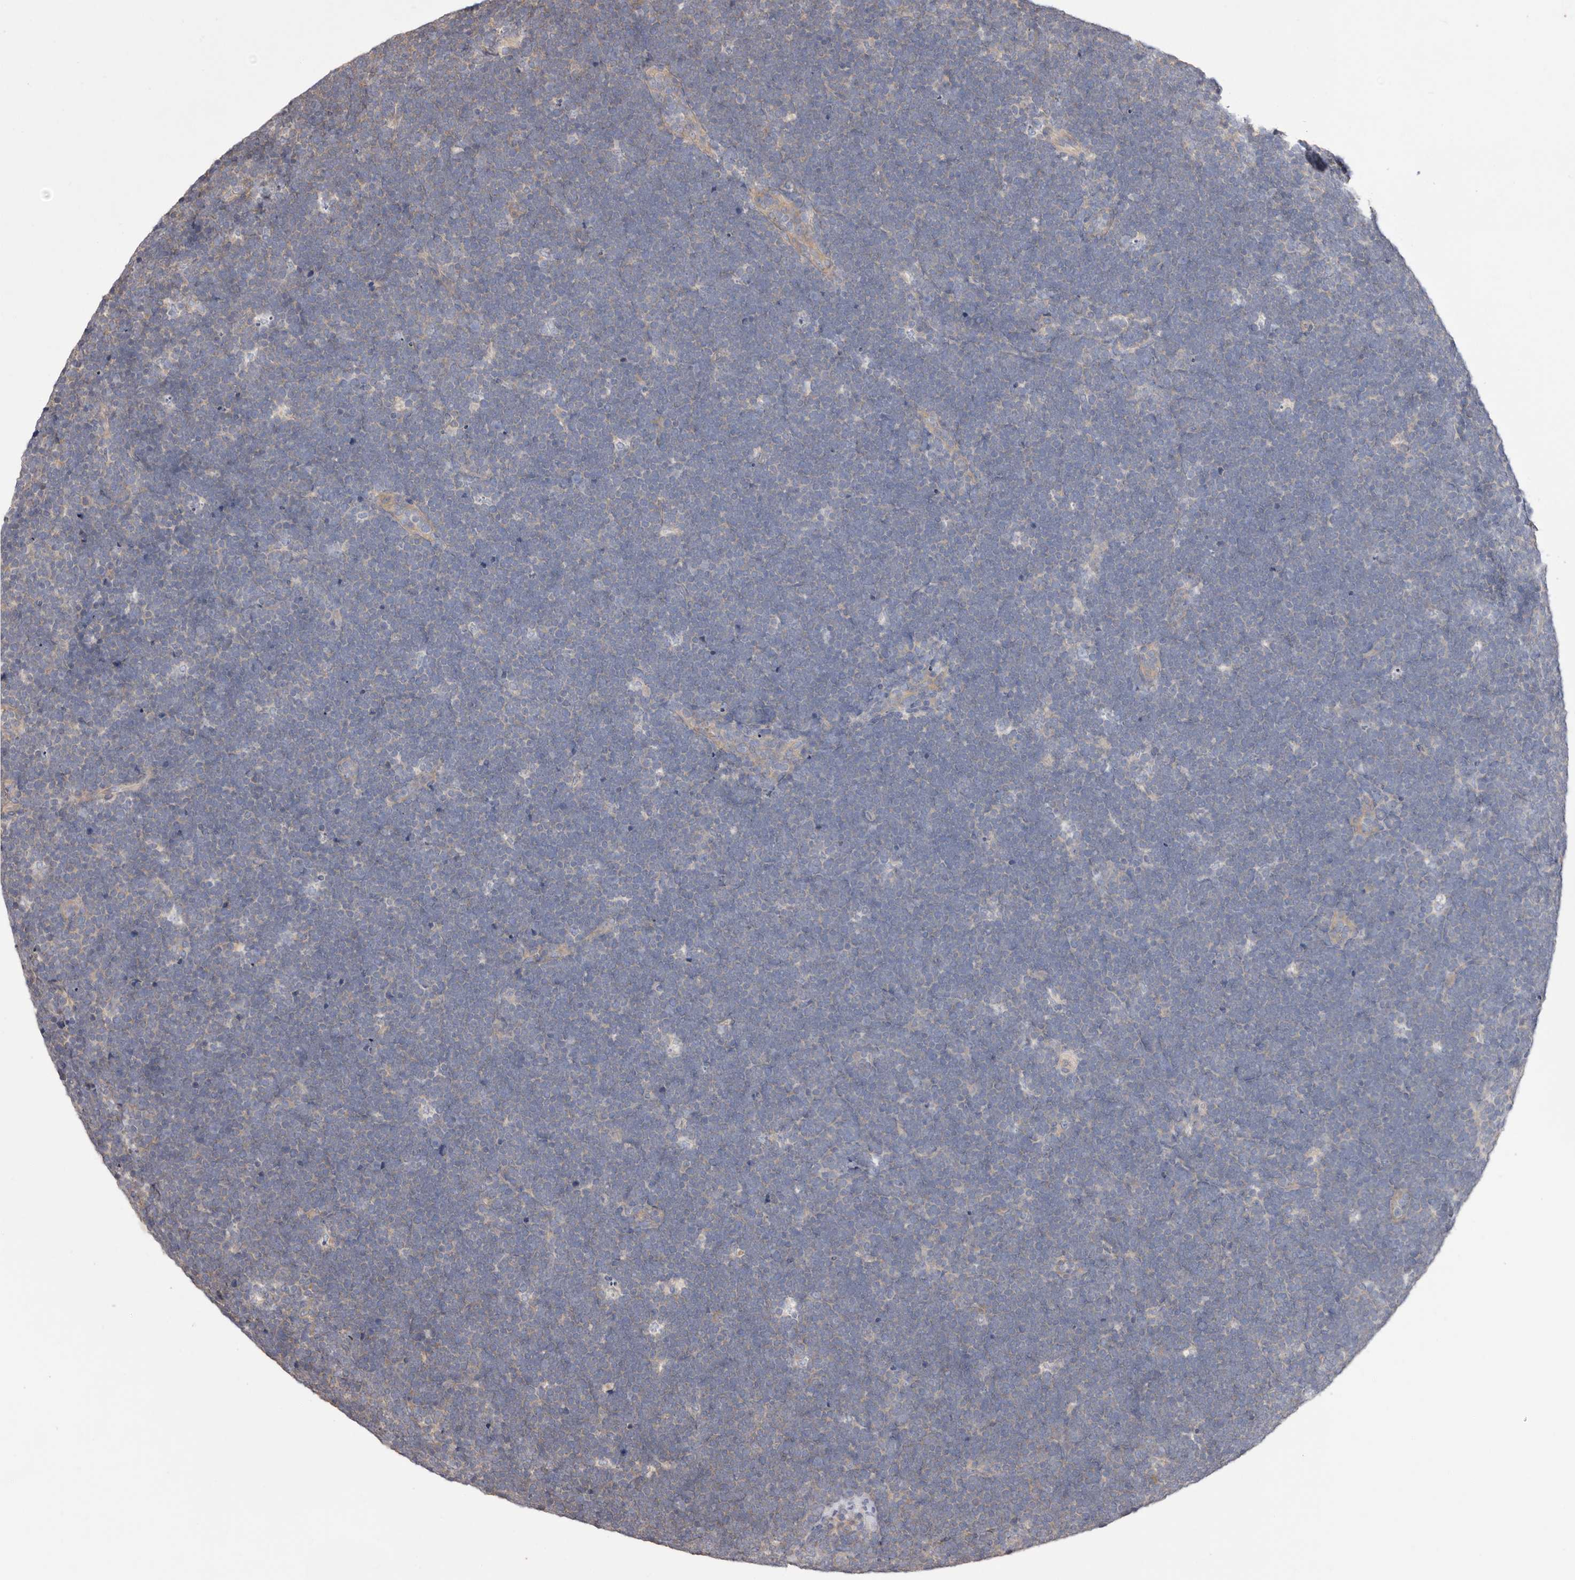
{"staining": {"intensity": "negative", "quantity": "none", "location": "none"}, "tissue": "lymphoma", "cell_type": "Tumor cells", "image_type": "cancer", "snomed": [{"axis": "morphology", "description": "Malignant lymphoma, non-Hodgkin's type, High grade"}, {"axis": "topography", "description": "Lymph node"}], "caption": "The image shows no staining of tumor cells in lymphoma. Brightfield microscopy of immunohistochemistry (IHC) stained with DAB (3,3'-diaminobenzidine) (brown) and hematoxylin (blue), captured at high magnification.", "gene": "FAM167B", "patient": {"sex": "male", "age": 13}}